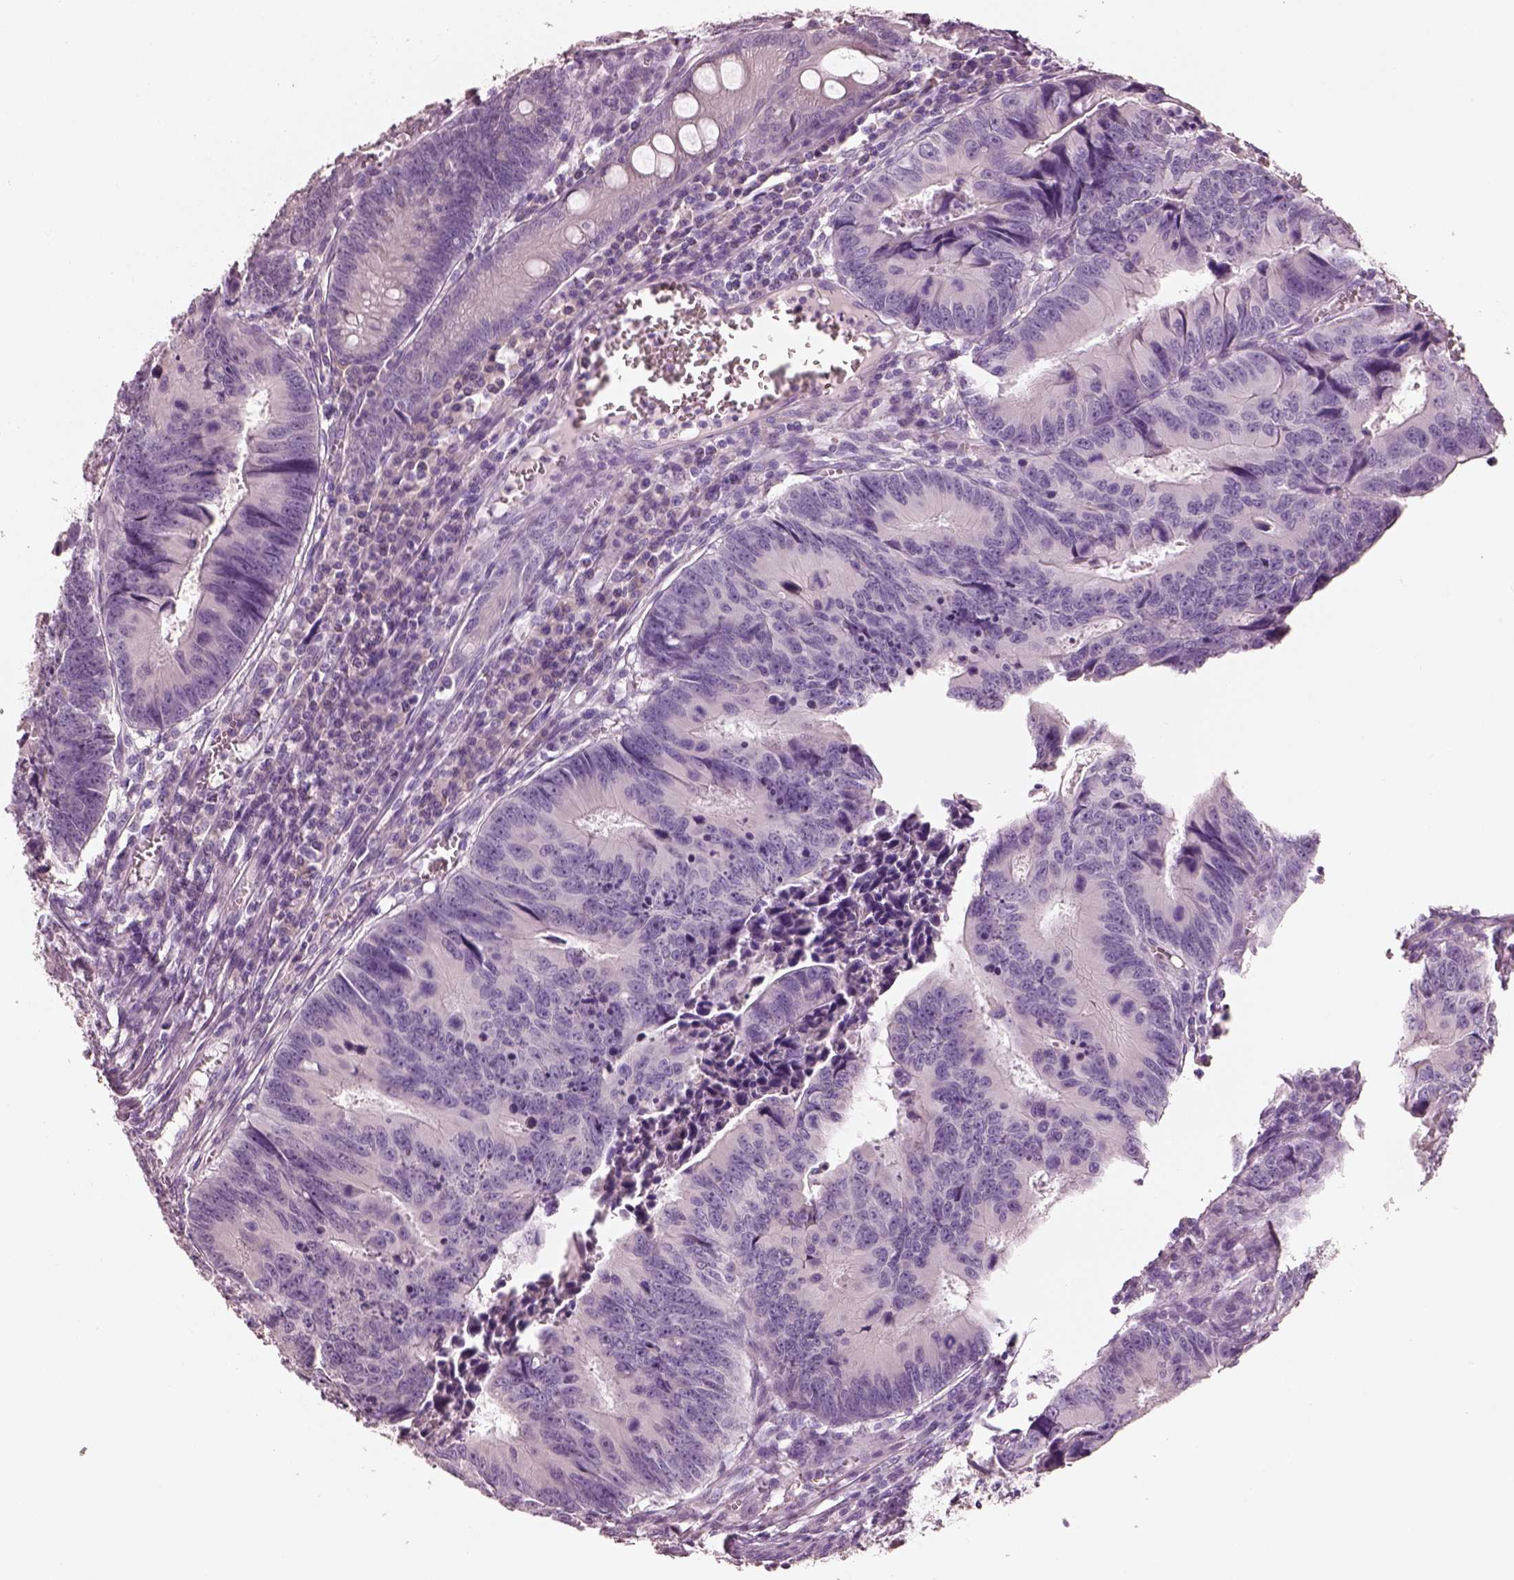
{"staining": {"intensity": "negative", "quantity": "none", "location": "none"}, "tissue": "colorectal cancer", "cell_type": "Tumor cells", "image_type": "cancer", "snomed": [{"axis": "morphology", "description": "Adenocarcinoma, NOS"}, {"axis": "topography", "description": "Colon"}], "caption": "Tumor cells are negative for protein expression in human colorectal adenocarcinoma. Nuclei are stained in blue.", "gene": "PNOC", "patient": {"sex": "female", "age": 87}}